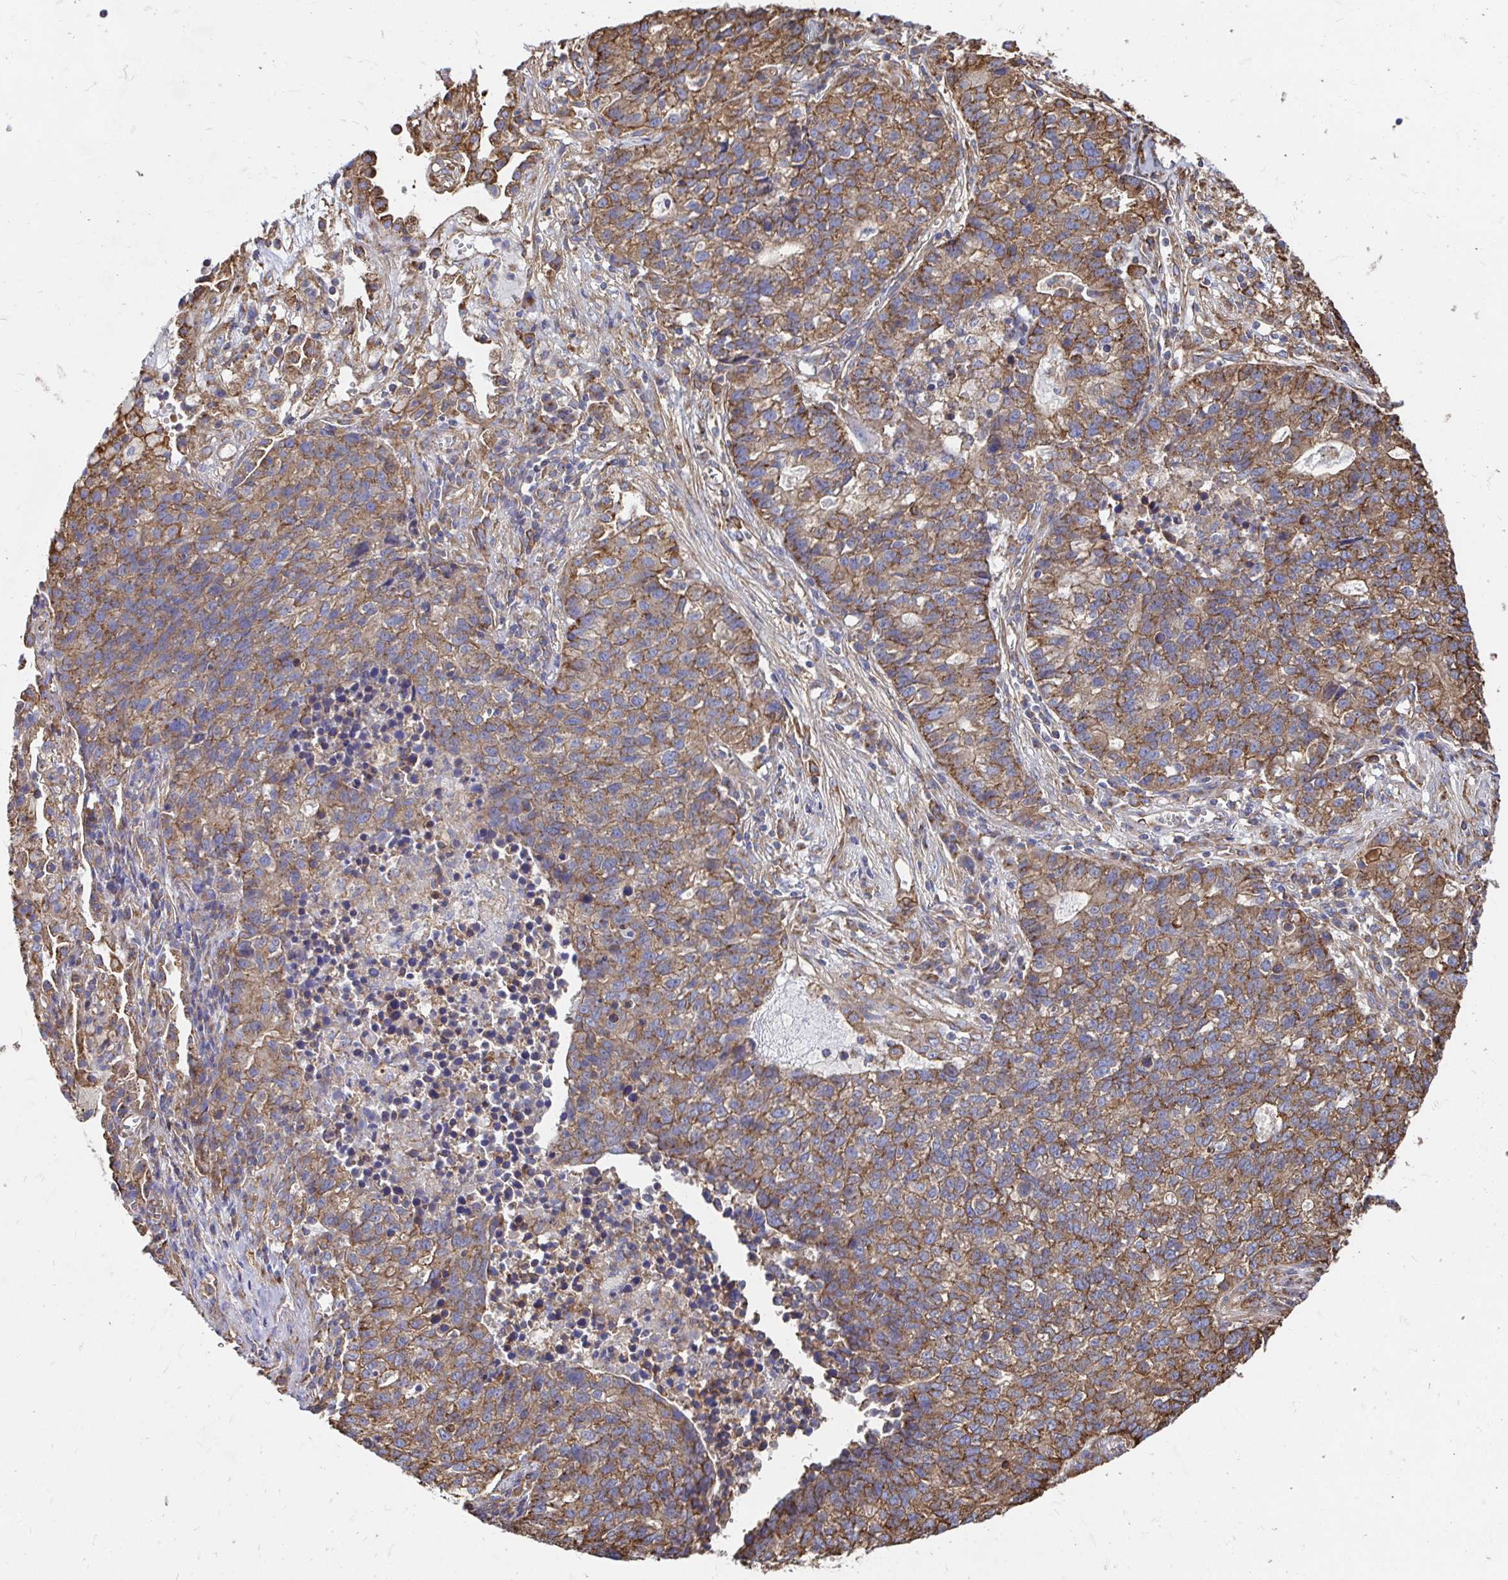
{"staining": {"intensity": "moderate", "quantity": ">75%", "location": "cytoplasmic/membranous"}, "tissue": "lung cancer", "cell_type": "Tumor cells", "image_type": "cancer", "snomed": [{"axis": "morphology", "description": "Adenocarcinoma, NOS"}, {"axis": "topography", "description": "Lung"}], "caption": "Protein expression analysis of human lung adenocarcinoma reveals moderate cytoplasmic/membranous staining in about >75% of tumor cells.", "gene": "CLTC", "patient": {"sex": "male", "age": 57}}